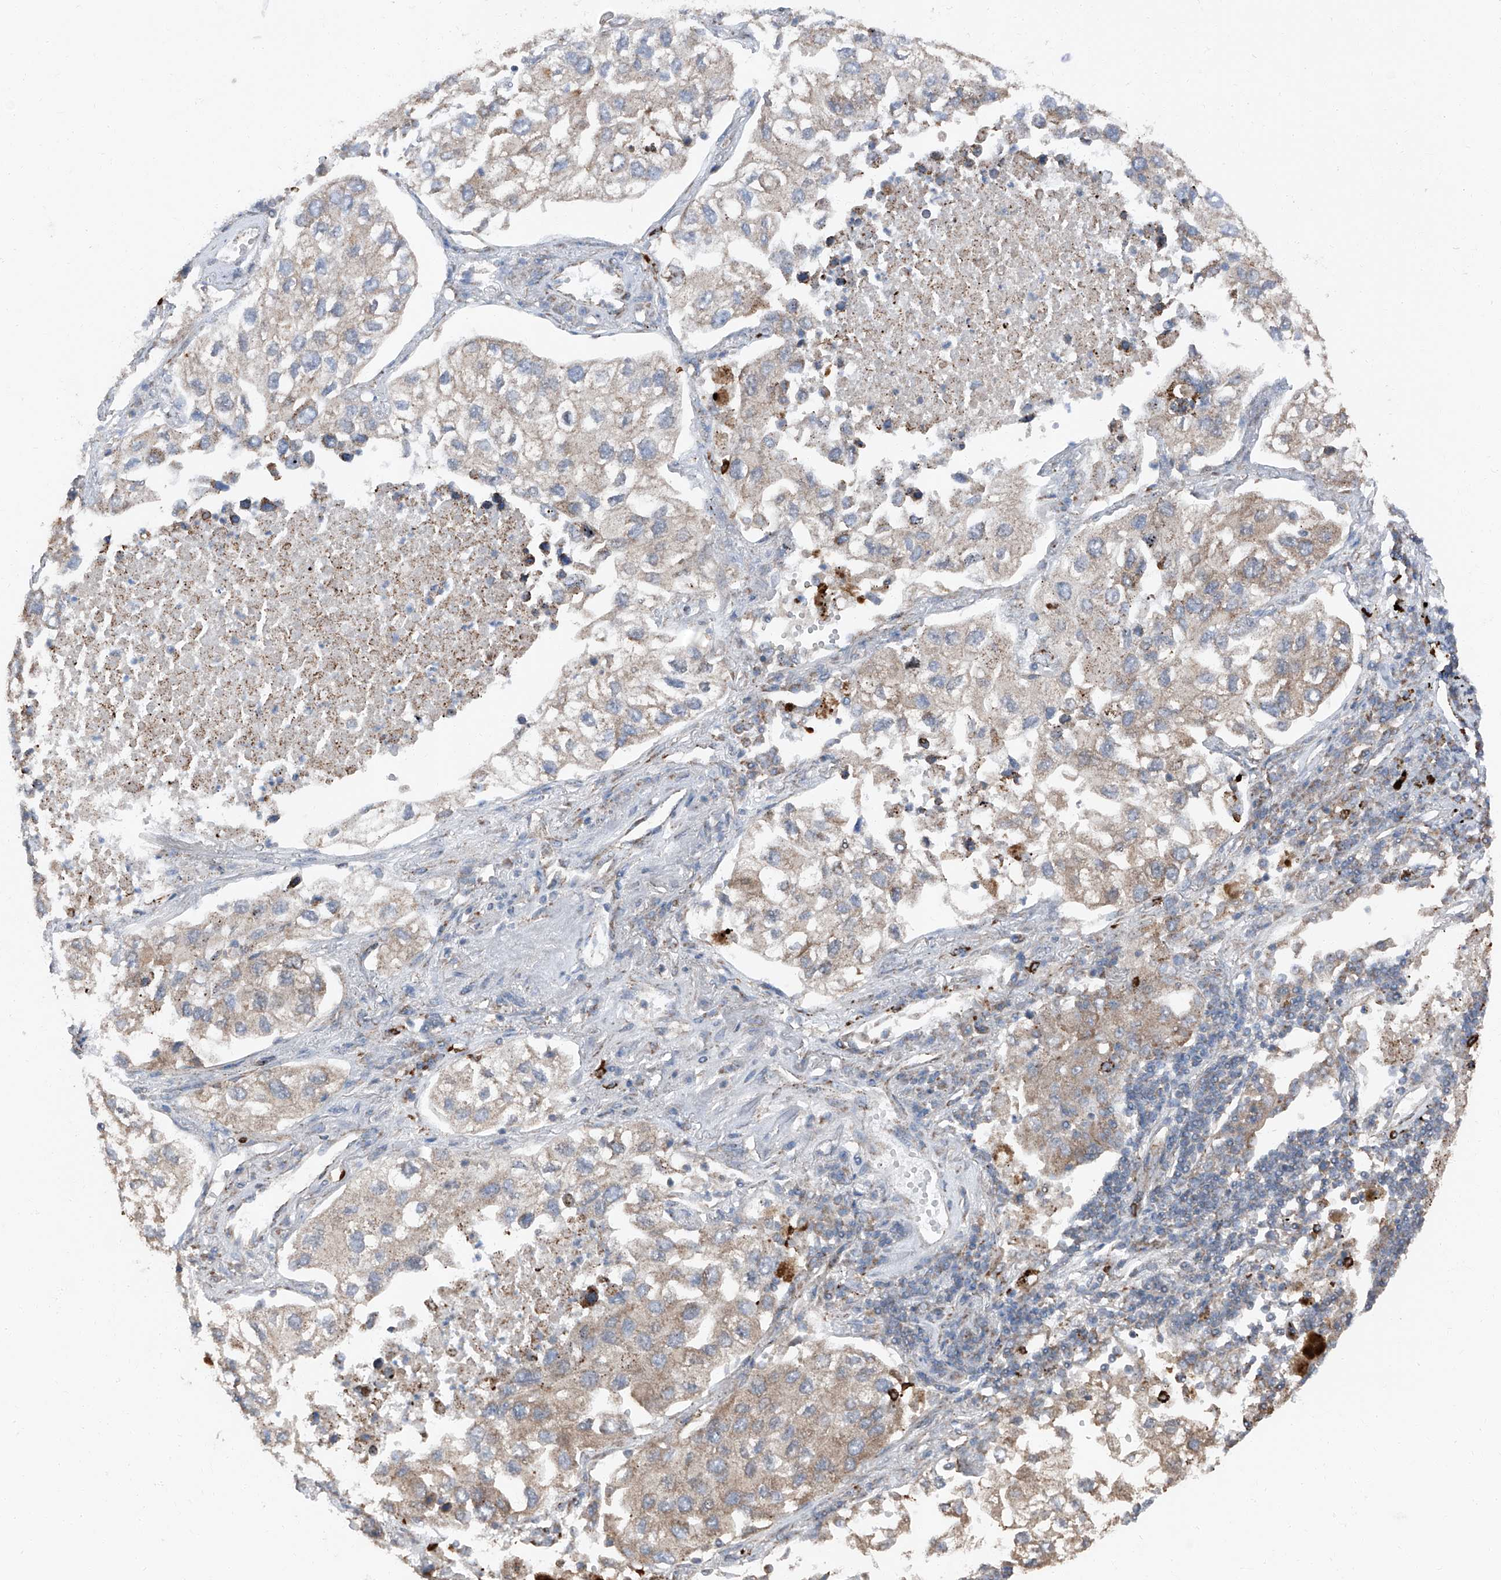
{"staining": {"intensity": "weak", "quantity": "<25%", "location": "cytoplasmic/membranous"}, "tissue": "lung cancer", "cell_type": "Tumor cells", "image_type": "cancer", "snomed": [{"axis": "morphology", "description": "Adenocarcinoma, NOS"}, {"axis": "topography", "description": "Lung"}], "caption": "DAB immunohistochemical staining of adenocarcinoma (lung) reveals no significant expression in tumor cells.", "gene": "LIMK1", "patient": {"sex": "male", "age": 63}}